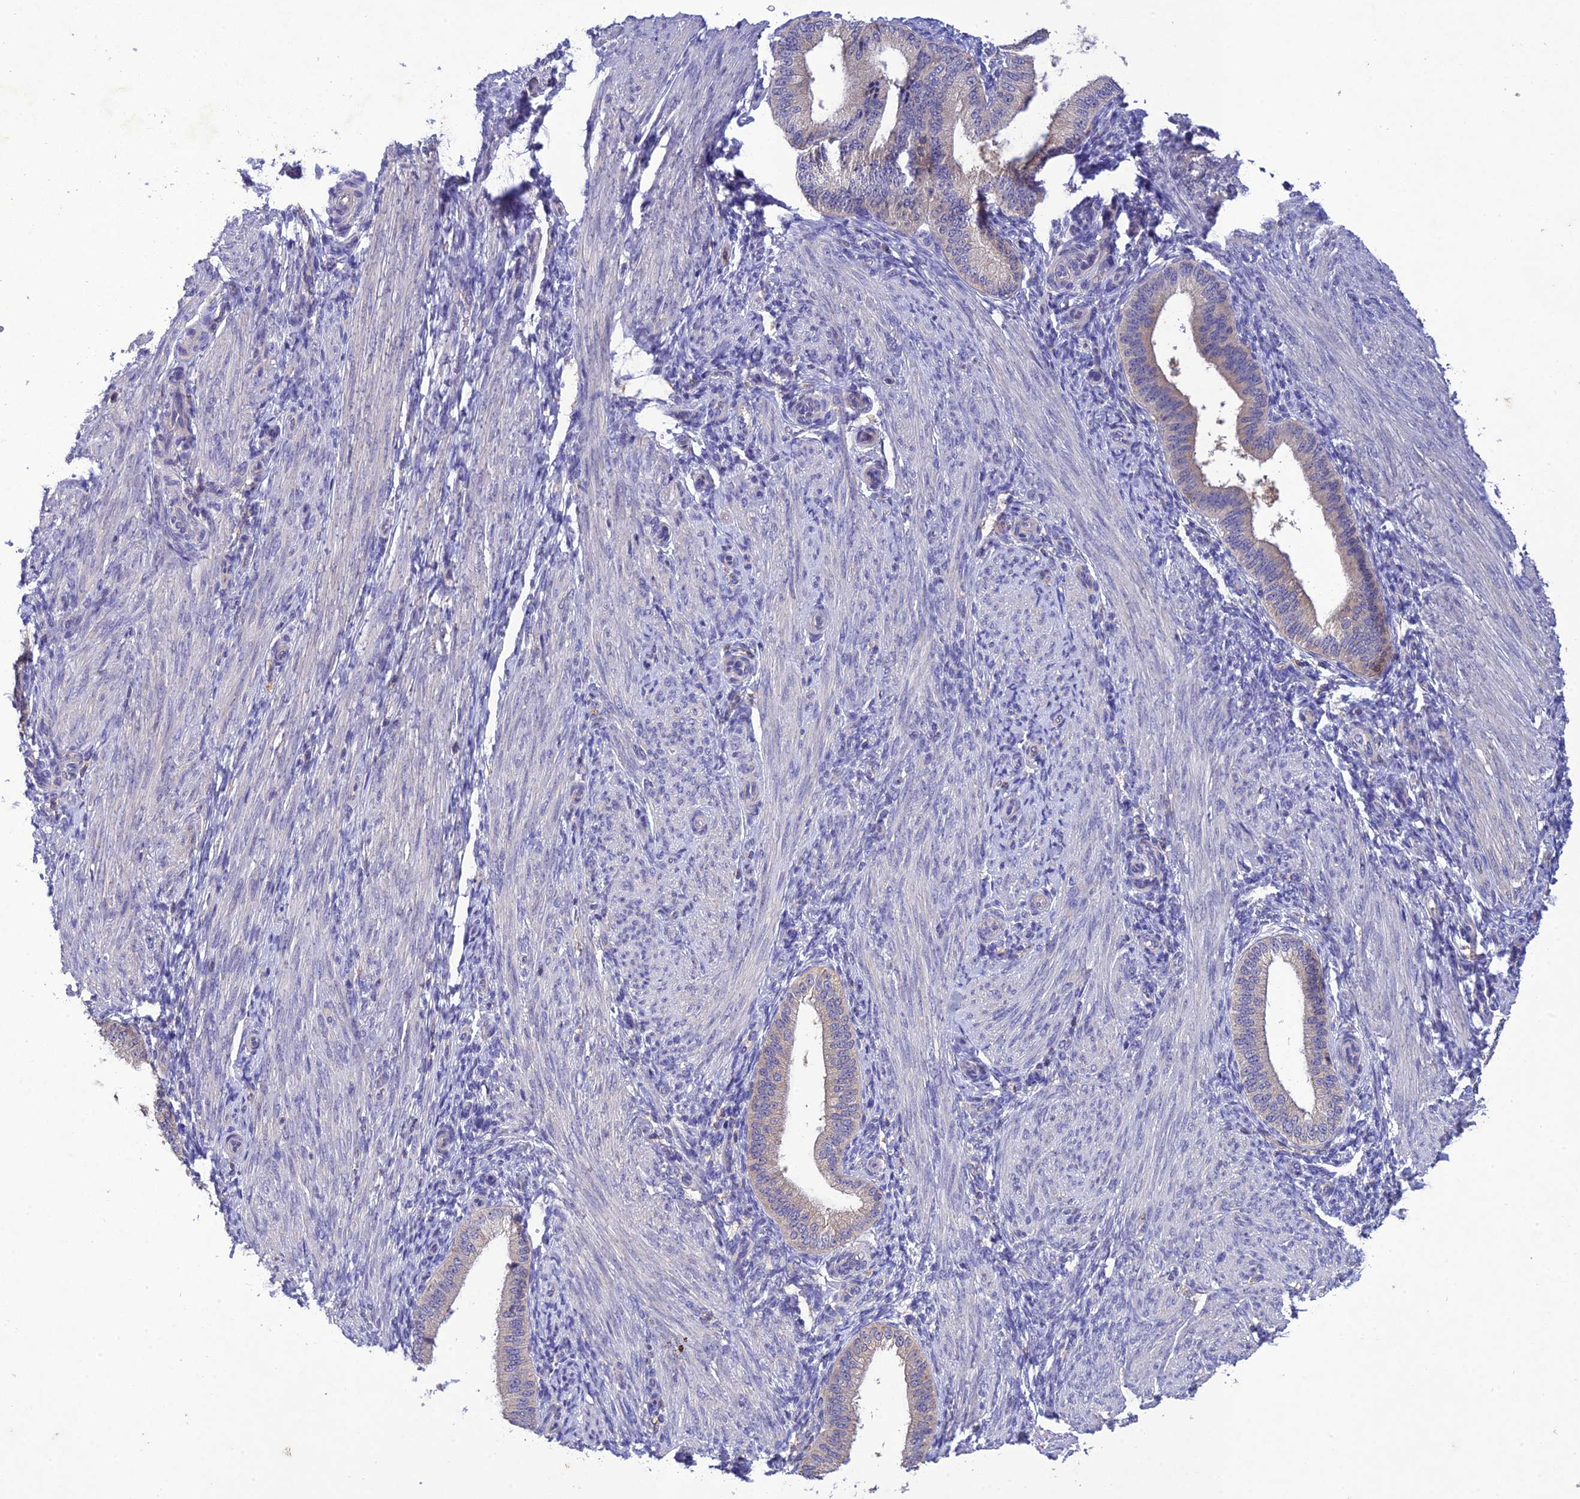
{"staining": {"intensity": "negative", "quantity": "none", "location": "none"}, "tissue": "endometrium", "cell_type": "Cells in endometrial stroma", "image_type": "normal", "snomed": [{"axis": "morphology", "description": "Normal tissue, NOS"}, {"axis": "topography", "description": "Endometrium"}], "caption": "Protein analysis of benign endometrium demonstrates no significant staining in cells in endometrial stroma.", "gene": "SNX24", "patient": {"sex": "female", "age": 39}}